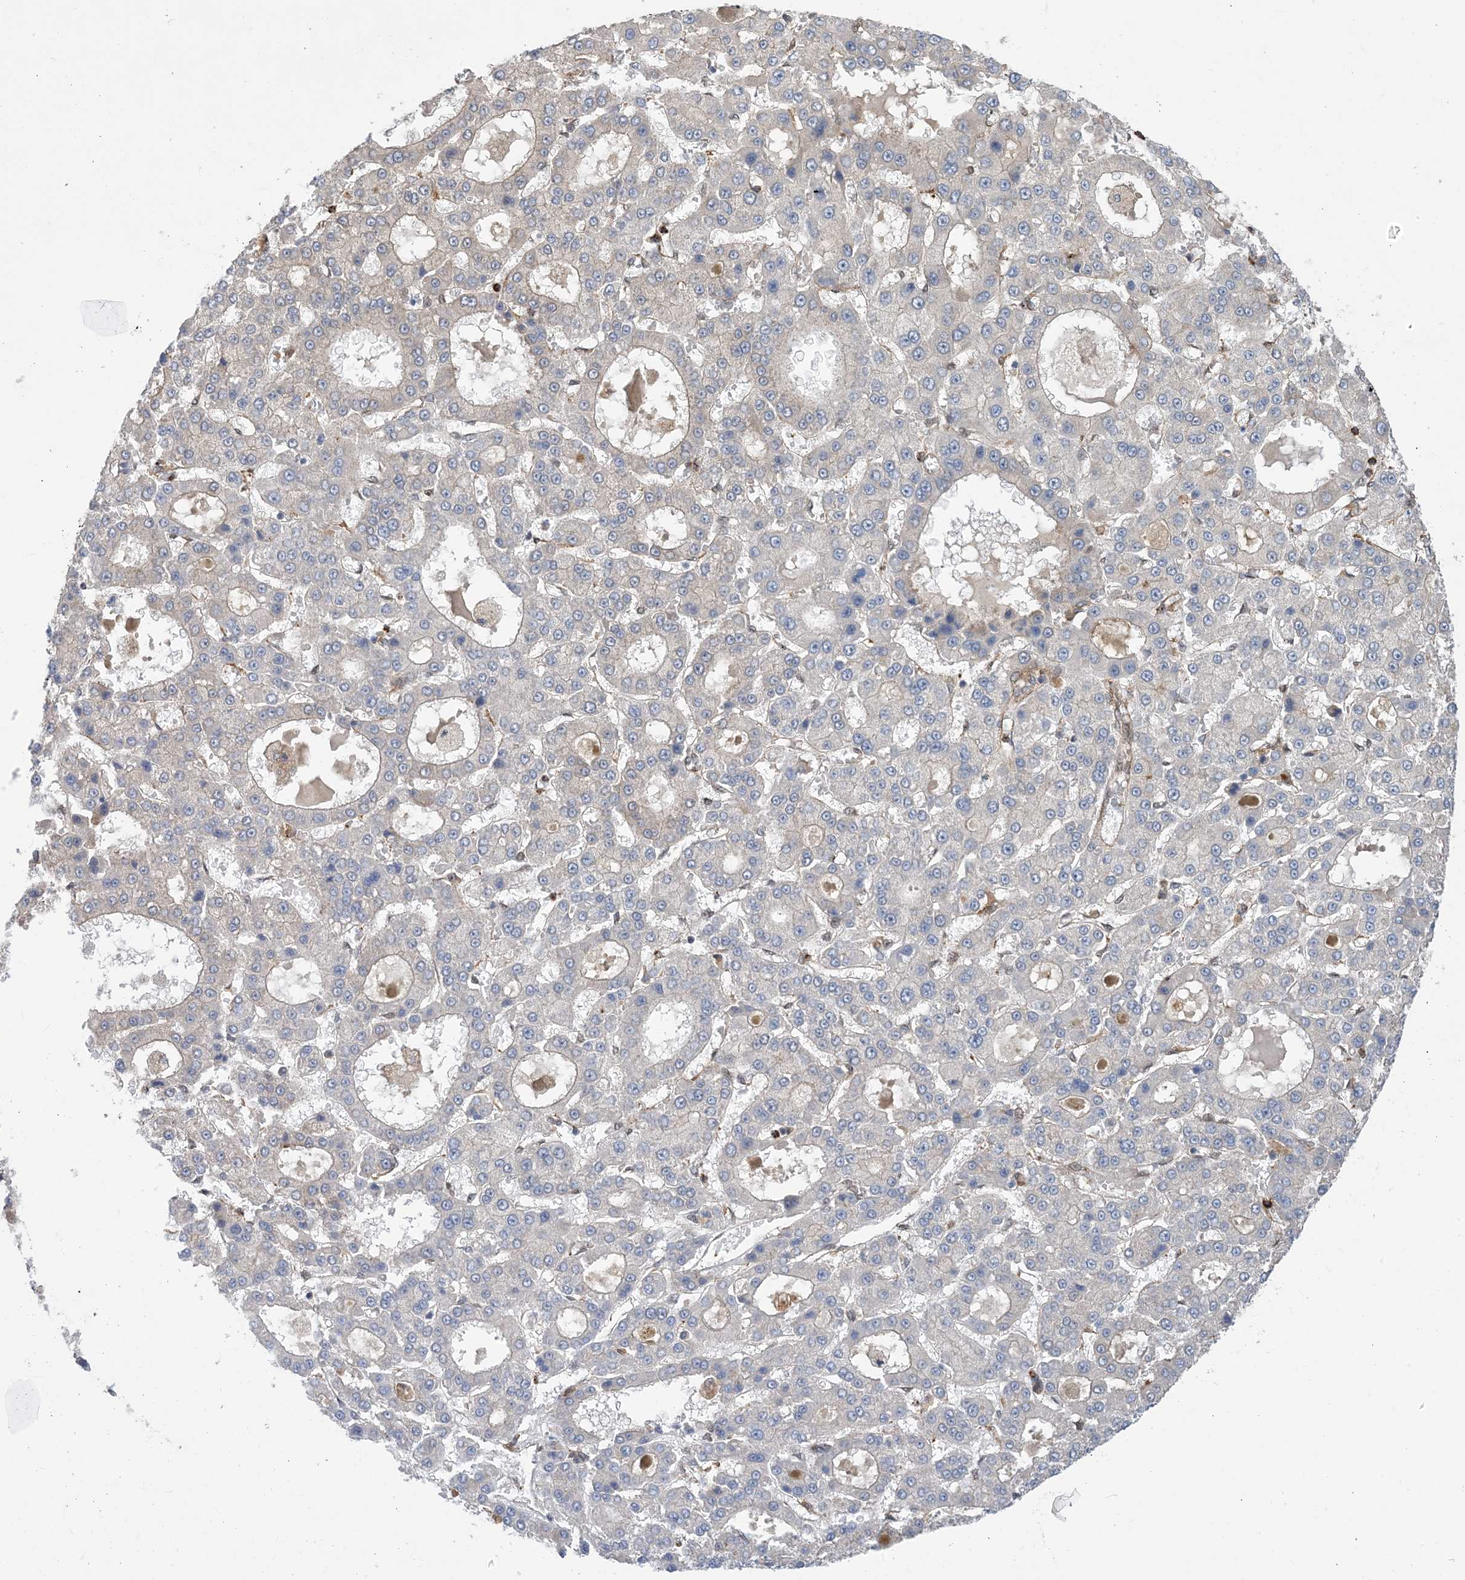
{"staining": {"intensity": "negative", "quantity": "none", "location": "none"}, "tissue": "liver cancer", "cell_type": "Tumor cells", "image_type": "cancer", "snomed": [{"axis": "morphology", "description": "Carcinoma, Hepatocellular, NOS"}, {"axis": "topography", "description": "Liver"}], "caption": "Immunohistochemistry micrograph of neoplastic tissue: human hepatocellular carcinoma (liver) stained with DAB (3,3'-diaminobenzidine) displays no significant protein staining in tumor cells. (Brightfield microscopy of DAB (3,3'-diaminobenzidine) immunohistochemistry at high magnification).", "gene": "HS1BP3", "patient": {"sex": "male", "age": 70}}